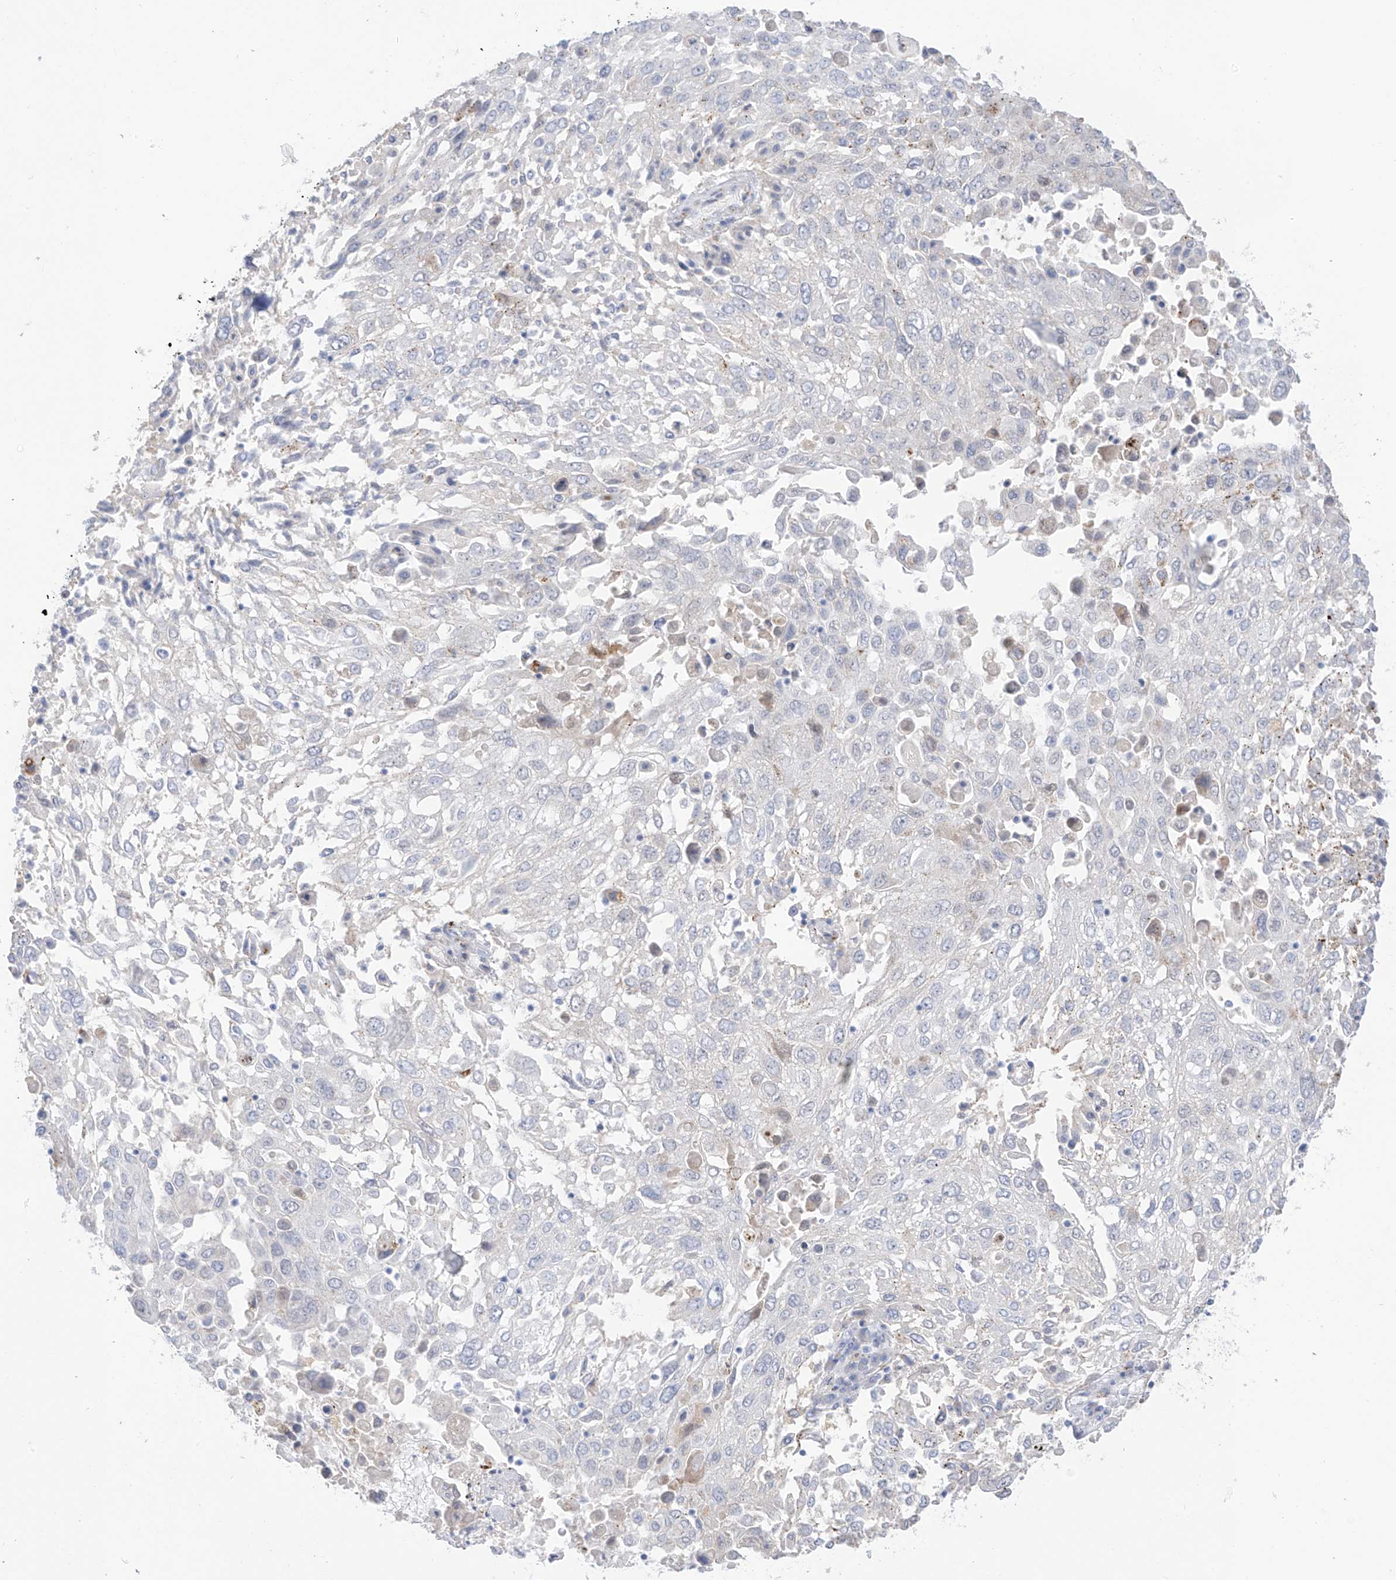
{"staining": {"intensity": "negative", "quantity": "none", "location": "none"}, "tissue": "lung cancer", "cell_type": "Tumor cells", "image_type": "cancer", "snomed": [{"axis": "morphology", "description": "Squamous cell carcinoma, NOS"}, {"axis": "topography", "description": "Lung"}], "caption": "The image exhibits no staining of tumor cells in lung cancer.", "gene": "PSPH", "patient": {"sex": "male", "age": 65}}